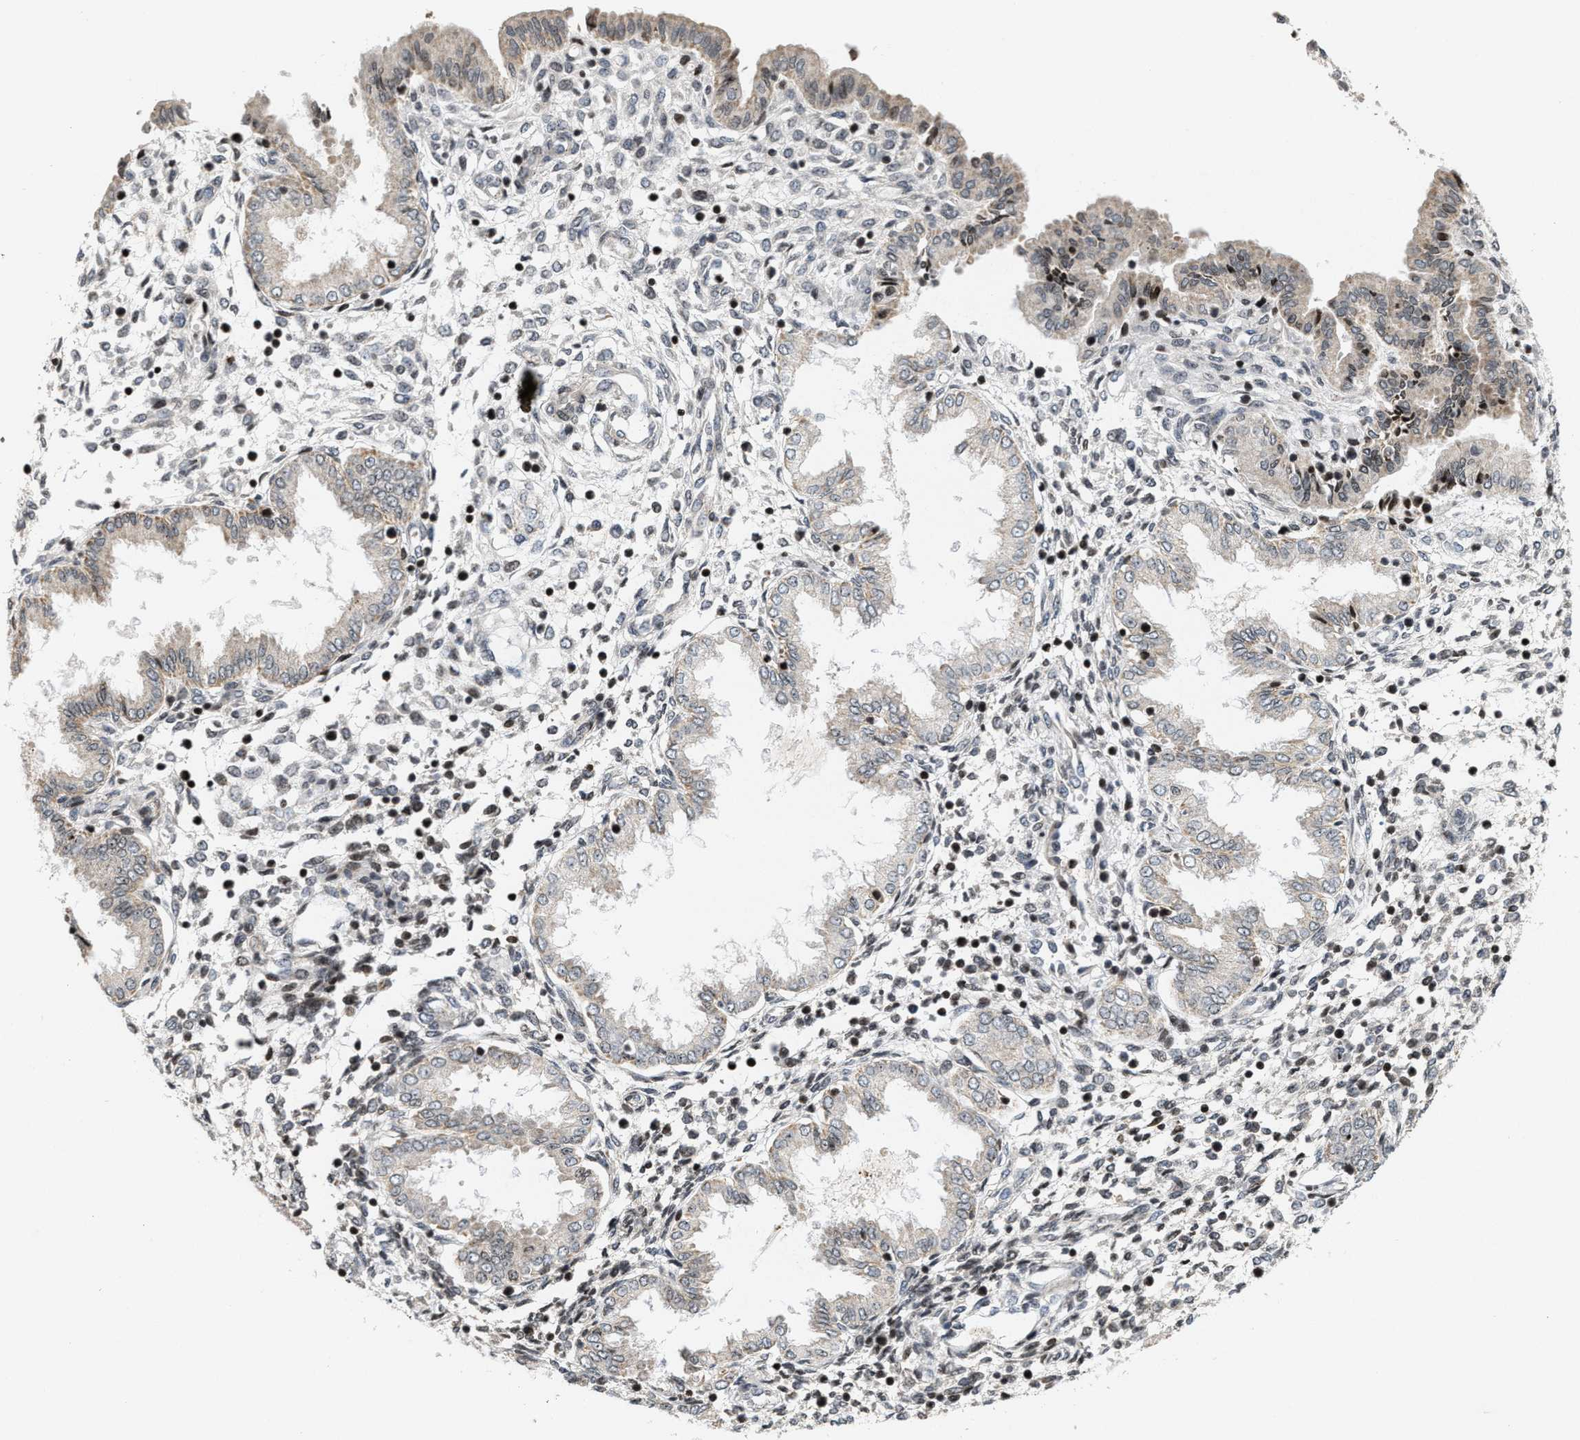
{"staining": {"intensity": "weak", "quantity": "25%-75%", "location": "cytoplasmic/membranous,nuclear"}, "tissue": "endometrium", "cell_type": "Cells in endometrial stroma", "image_type": "normal", "snomed": [{"axis": "morphology", "description": "Normal tissue, NOS"}, {"axis": "topography", "description": "Endometrium"}], "caption": "Weak cytoplasmic/membranous,nuclear staining is appreciated in approximately 25%-75% of cells in endometrial stroma in unremarkable endometrium. The protein is stained brown, and the nuclei are stained in blue (DAB (3,3'-diaminobenzidine) IHC with brightfield microscopy, high magnification).", "gene": "PDZD2", "patient": {"sex": "female", "age": 33}}